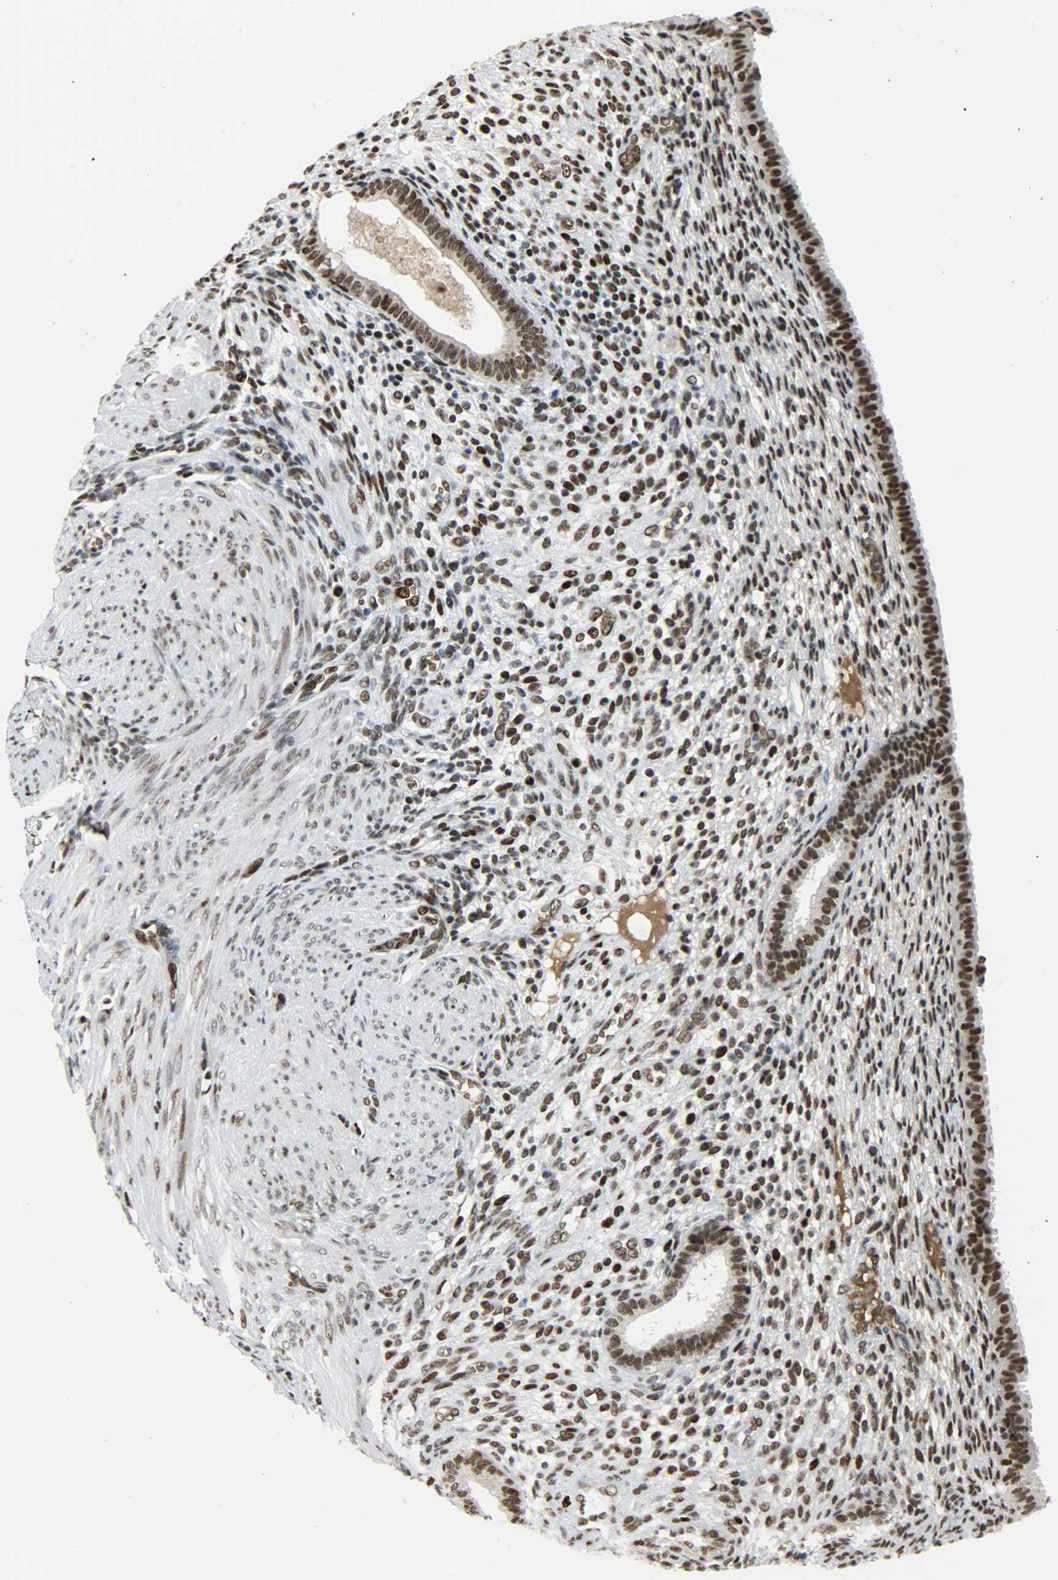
{"staining": {"intensity": "strong", "quantity": ">75%", "location": "nuclear"}, "tissue": "endometrium", "cell_type": "Cells in endometrial stroma", "image_type": "normal", "snomed": [{"axis": "morphology", "description": "Normal tissue, NOS"}, {"axis": "topography", "description": "Endometrium"}], "caption": "Immunohistochemical staining of benign endometrium reveals strong nuclear protein expression in approximately >75% of cells in endometrial stroma. The protein is shown in brown color, while the nuclei are stained blue.", "gene": "SNAI1", "patient": {"sex": "female", "age": 72}}